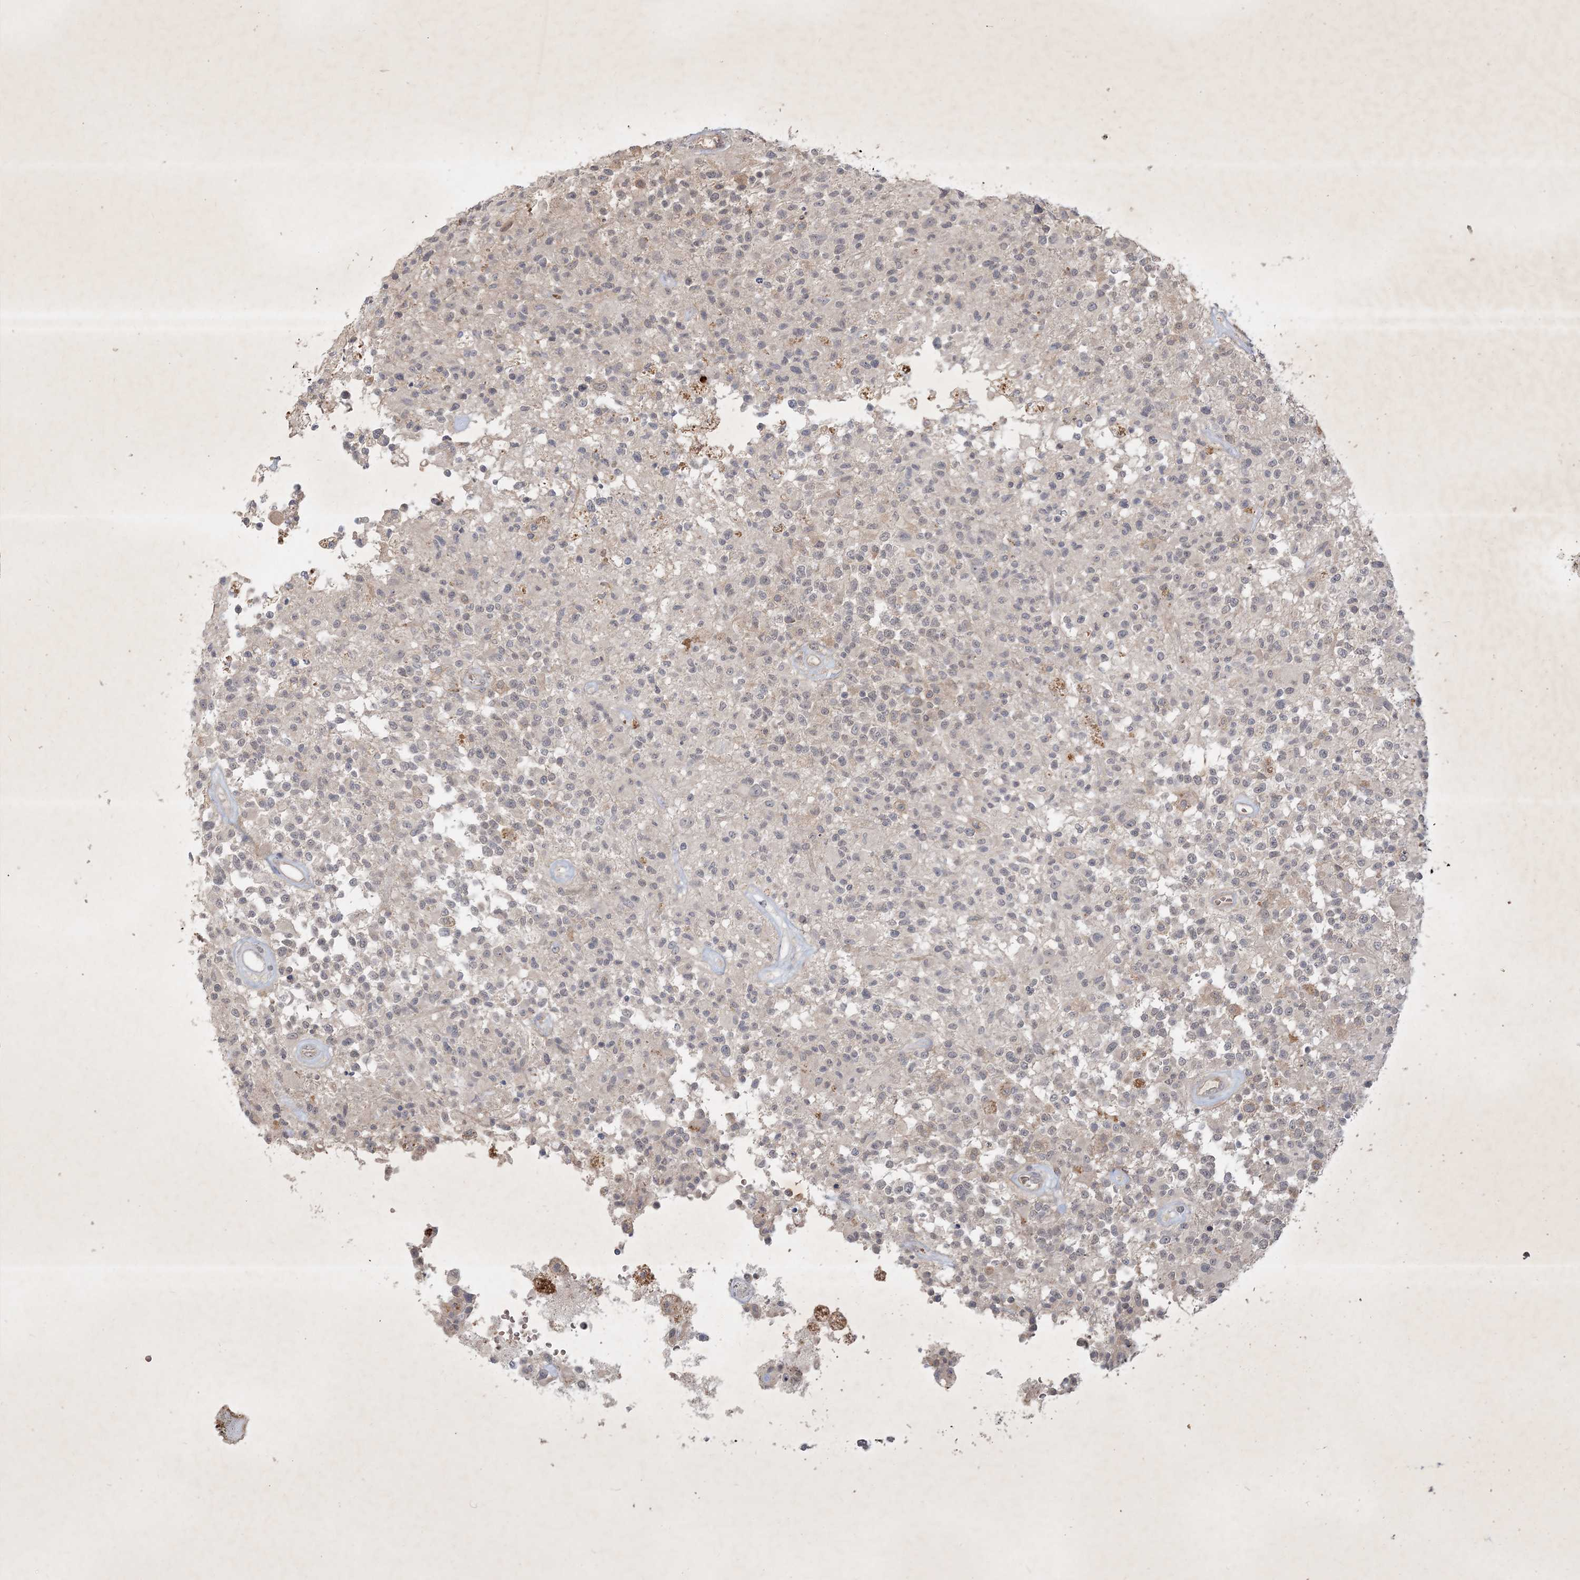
{"staining": {"intensity": "negative", "quantity": "none", "location": "none"}, "tissue": "glioma", "cell_type": "Tumor cells", "image_type": "cancer", "snomed": [{"axis": "morphology", "description": "Glioma, malignant, High grade"}, {"axis": "morphology", "description": "Glioblastoma, NOS"}, {"axis": "topography", "description": "Brain"}], "caption": "Image shows no significant protein positivity in tumor cells of glioma.", "gene": "BOD1", "patient": {"sex": "male", "age": 60}}